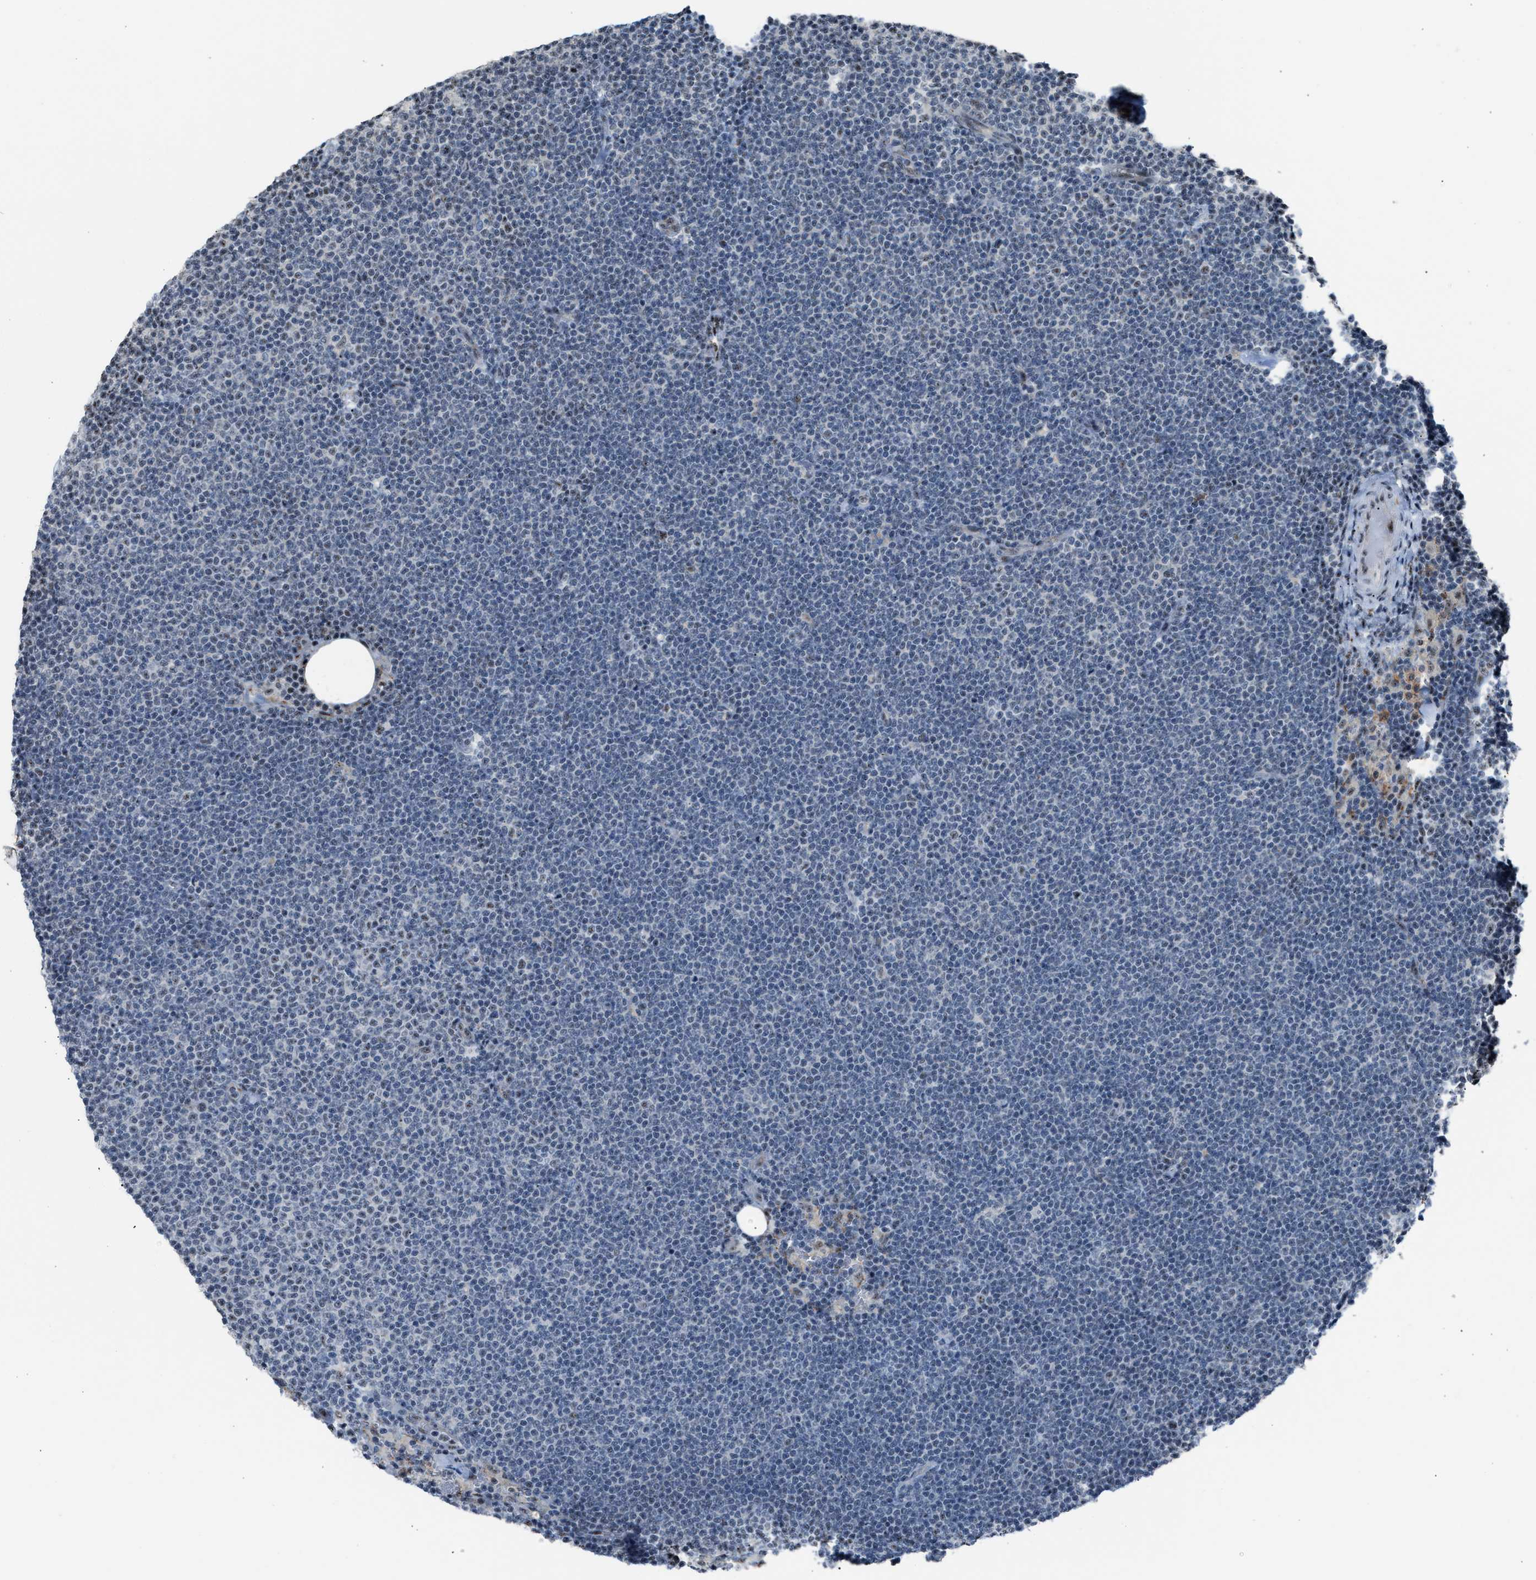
{"staining": {"intensity": "negative", "quantity": "none", "location": "none"}, "tissue": "lymphoma", "cell_type": "Tumor cells", "image_type": "cancer", "snomed": [{"axis": "morphology", "description": "Malignant lymphoma, non-Hodgkin's type, Low grade"}, {"axis": "topography", "description": "Lymph node"}], "caption": "This photomicrograph is of low-grade malignant lymphoma, non-Hodgkin's type stained with immunohistochemistry to label a protein in brown with the nuclei are counter-stained blue. There is no staining in tumor cells.", "gene": "CENPP", "patient": {"sex": "female", "age": 53}}